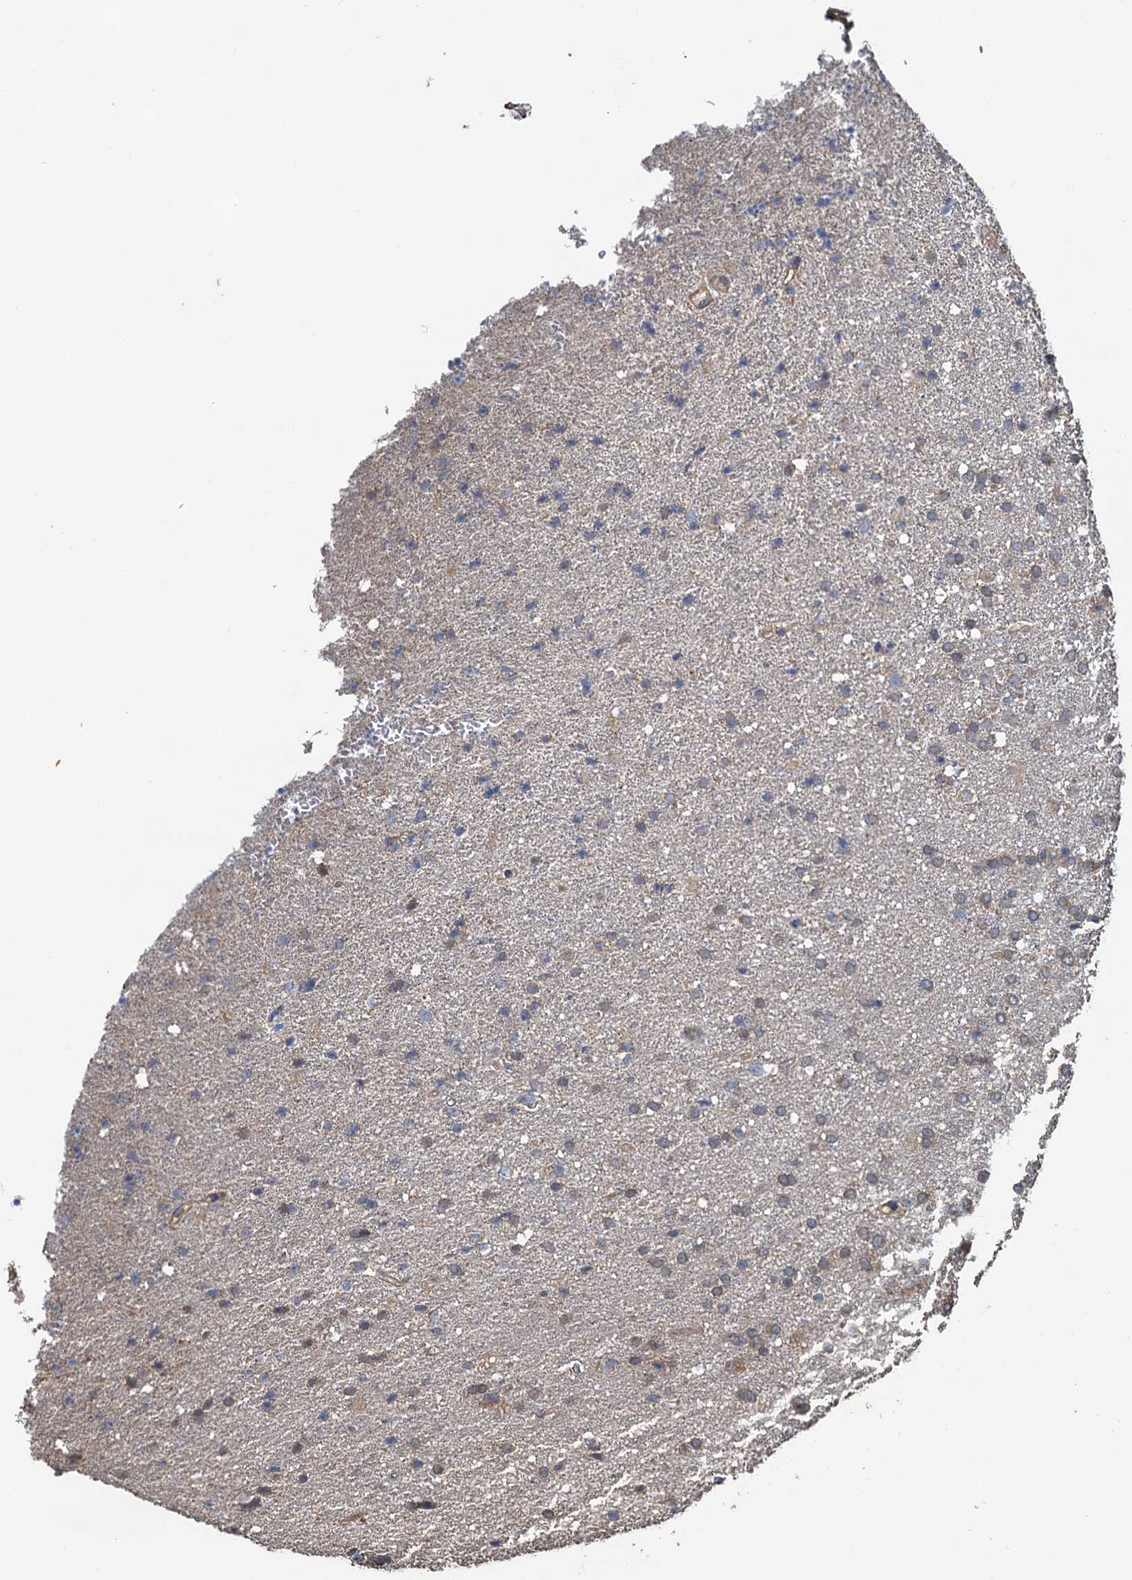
{"staining": {"intensity": "weak", "quantity": "25%-75%", "location": "cytoplasmic/membranous"}, "tissue": "glioma", "cell_type": "Tumor cells", "image_type": "cancer", "snomed": [{"axis": "morphology", "description": "Glioma, malignant, High grade"}, {"axis": "topography", "description": "Brain"}], "caption": "IHC histopathology image of neoplastic tissue: human malignant glioma (high-grade) stained using IHC shows low levels of weak protein expression localized specifically in the cytoplasmic/membranous of tumor cells, appearing as a cytoplasmic/membranous brown color.", "gene": "HYI", "patient": {"sex": "male", "age": 72}}